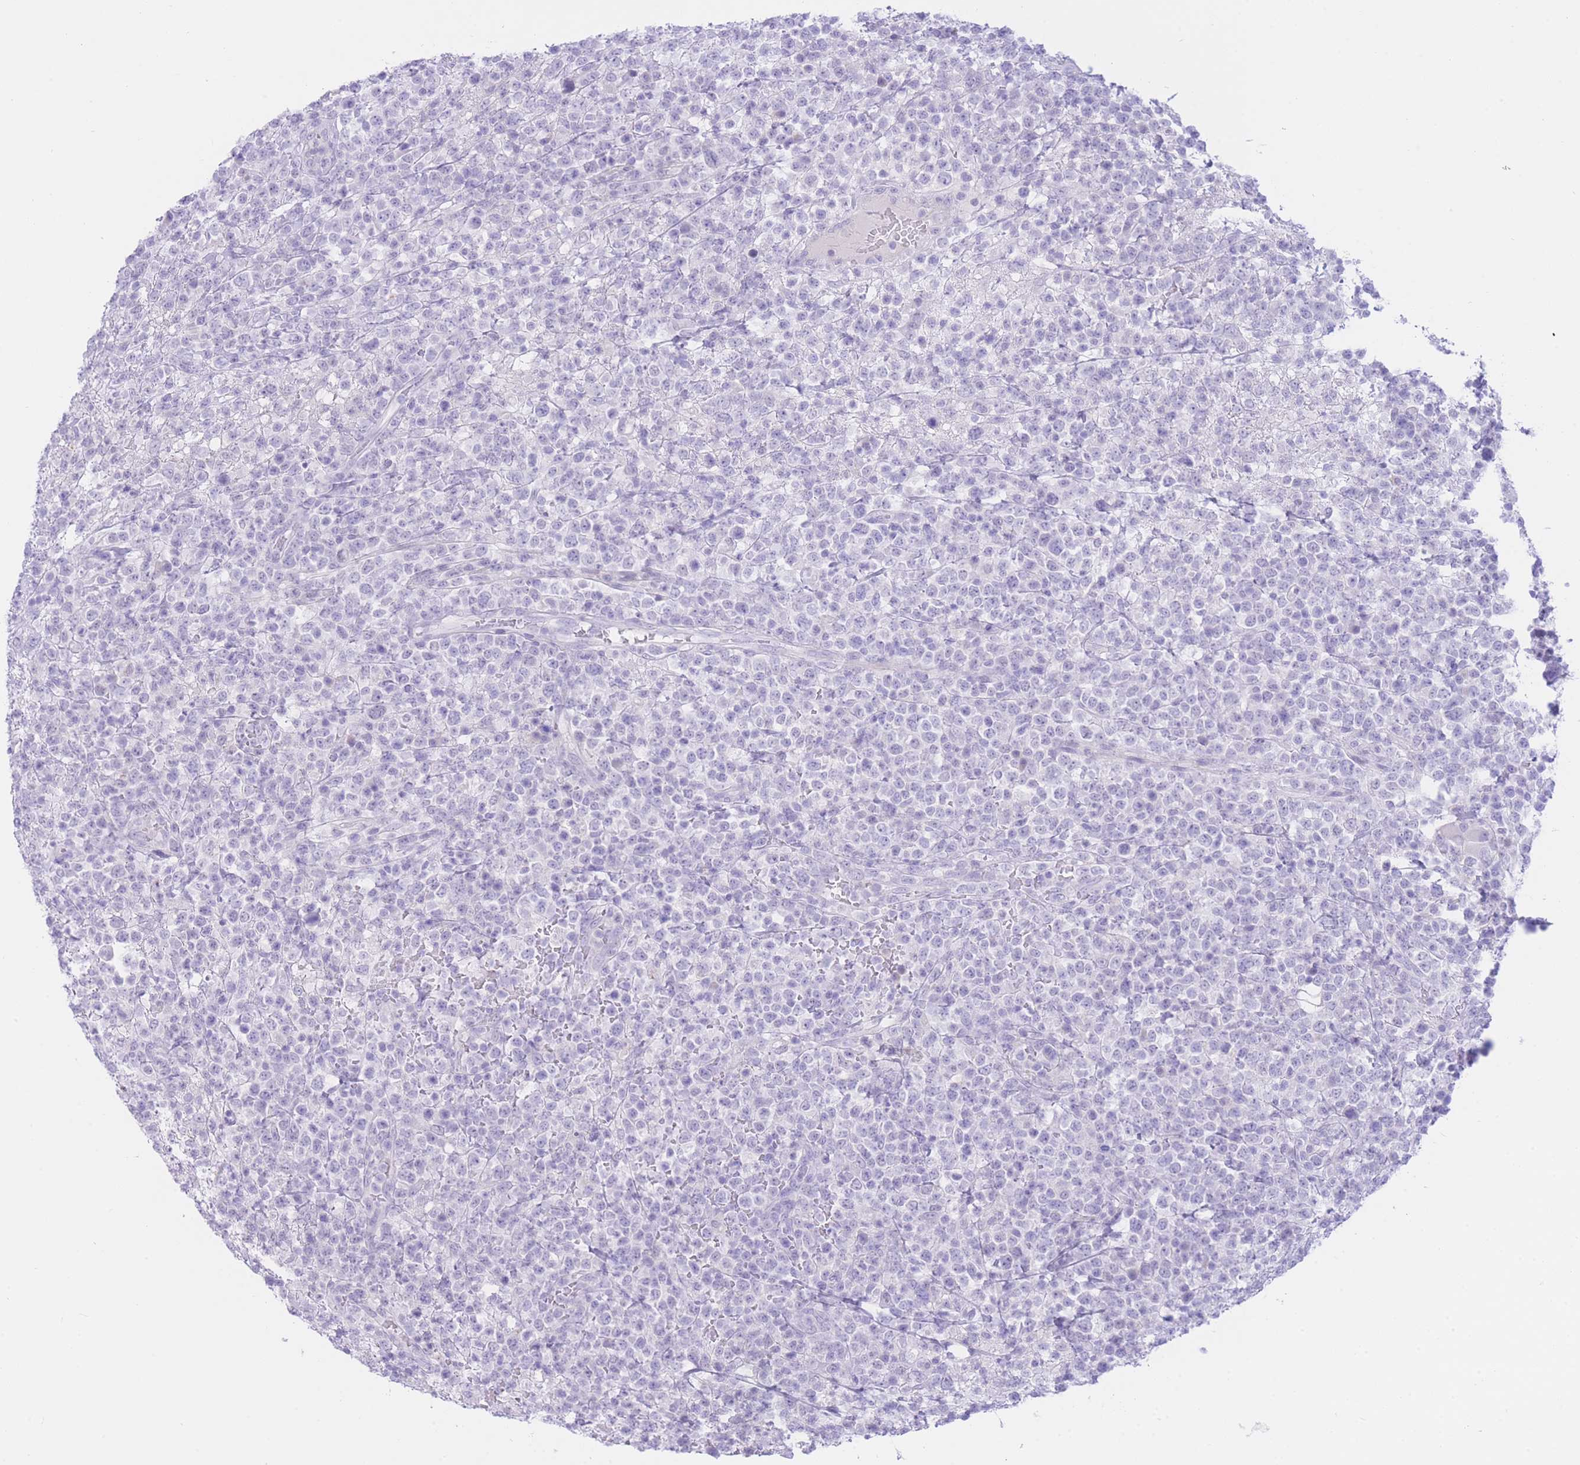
{"staining": {"intensity": "negative", "quantity": "none", "location": "none"}, "tissue": "lymphoma", "cell_type": "Tumor cells", "image_type": "cancer", "snomed": [{"axis": "morphology", "description": "Malignant lymphoma, non-Hodgkin's type, High grade"}, {"axis": "topography", "description": "Colon"}], "caption": "Tumor cells are negative for protein expression in human malignant lymphoma, non-Hodgkin's type (high-grade). Brightfield microscopy of IHC stained with DAB (3,3'-diaminobenzidine) (brown) and hematoxylin (blue), captured at high magnification.", "gene": "ZNF212", "patient": {"sex": "female", "age": 53}}